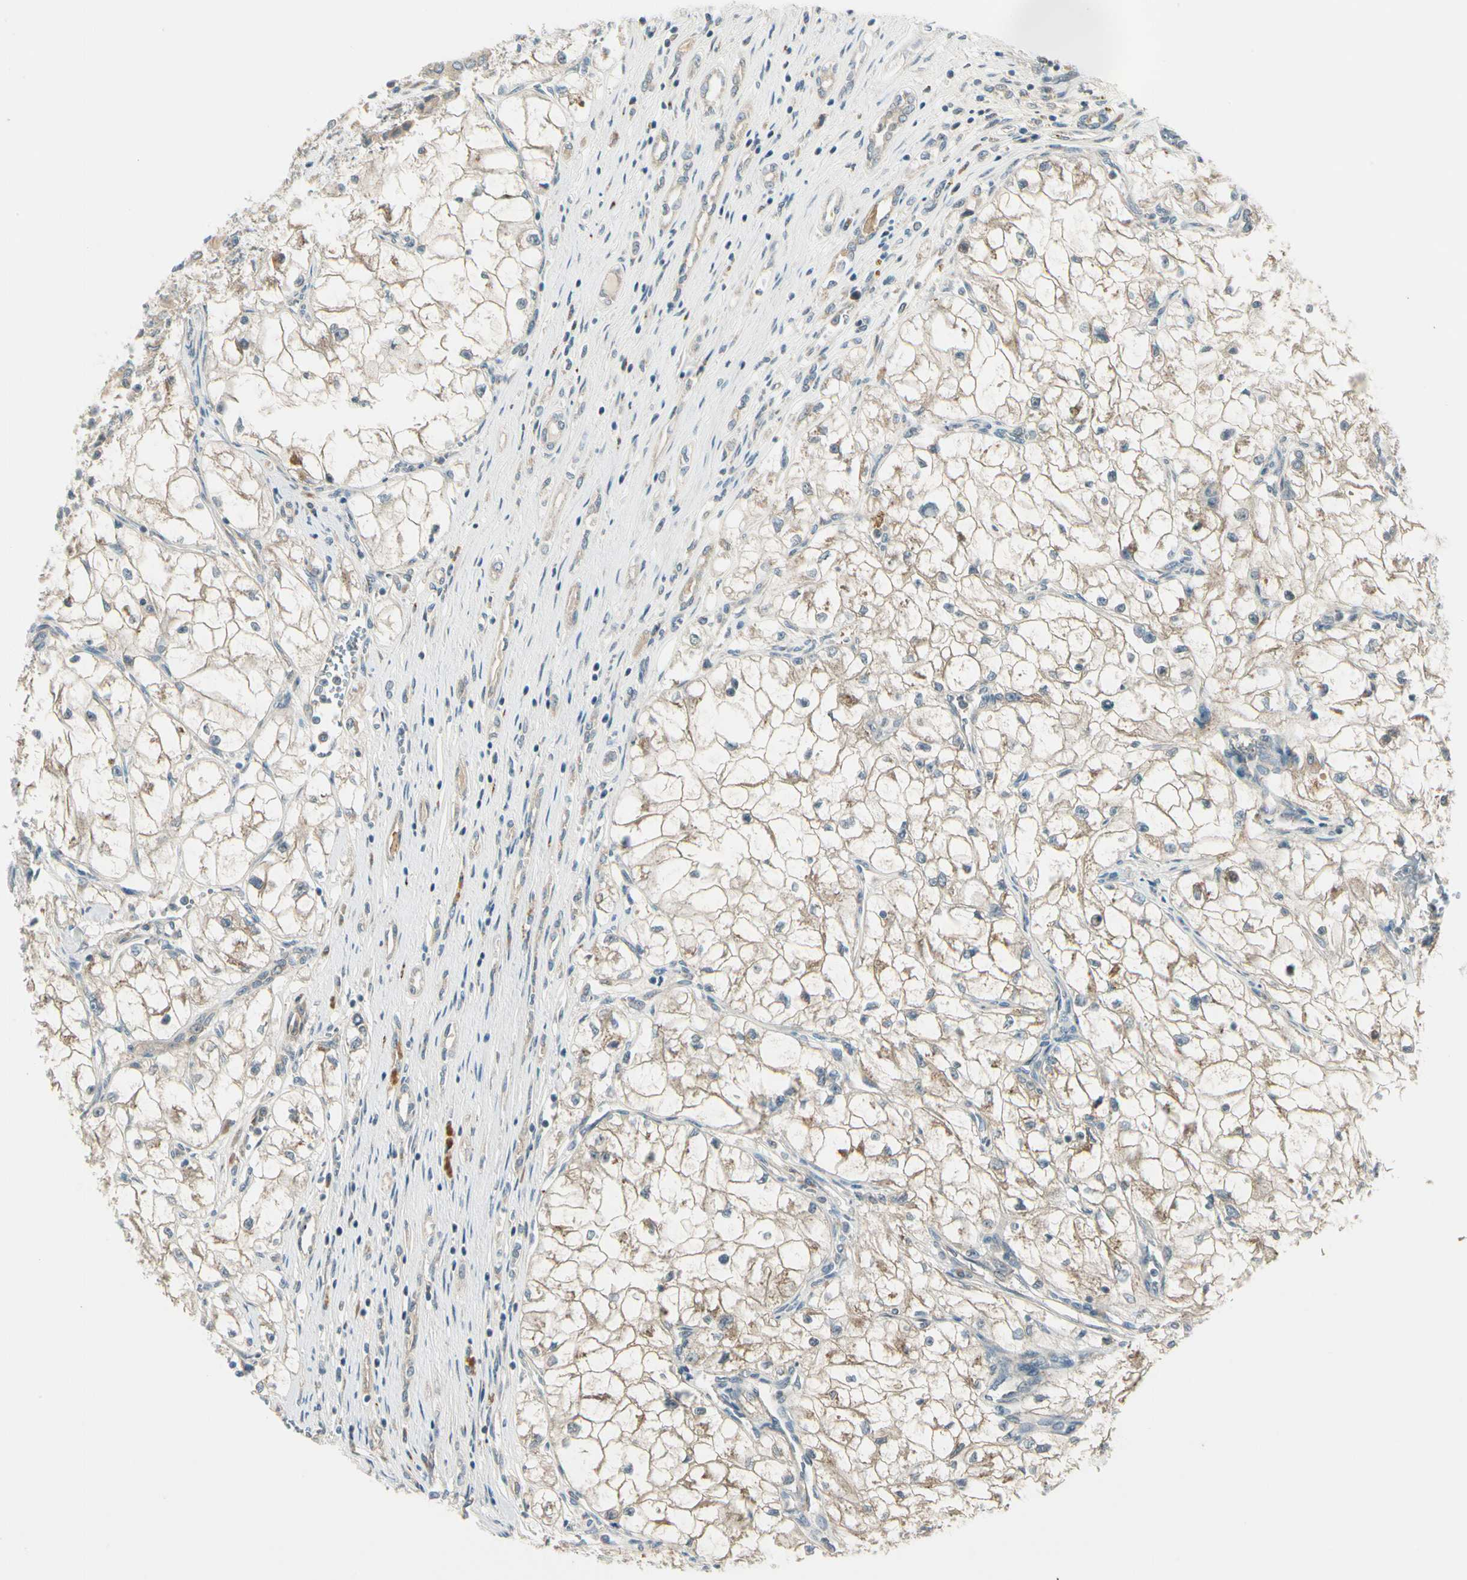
{"staining": {"intensity": "weak", "quantity": ">75%", "location": "cytoplasmic/membranous"}, "tissue": "renal cancer", "cell_type": "Tumor cells", "image_type": "cancer", "snomed": [{"axis": "morphology", "description": "Adenocarcinoma, NOS"}, {"axis": "topography", "description": "Kidney"}], "caption": "Immunohistochemical staining of renal adenocarcinoma reveals low levels of weak cytoplasmic/membranous positivity in about >75% of tumor cells.", "gene": "BNIP1", "patient": {"sex": "female", "age": 70}}